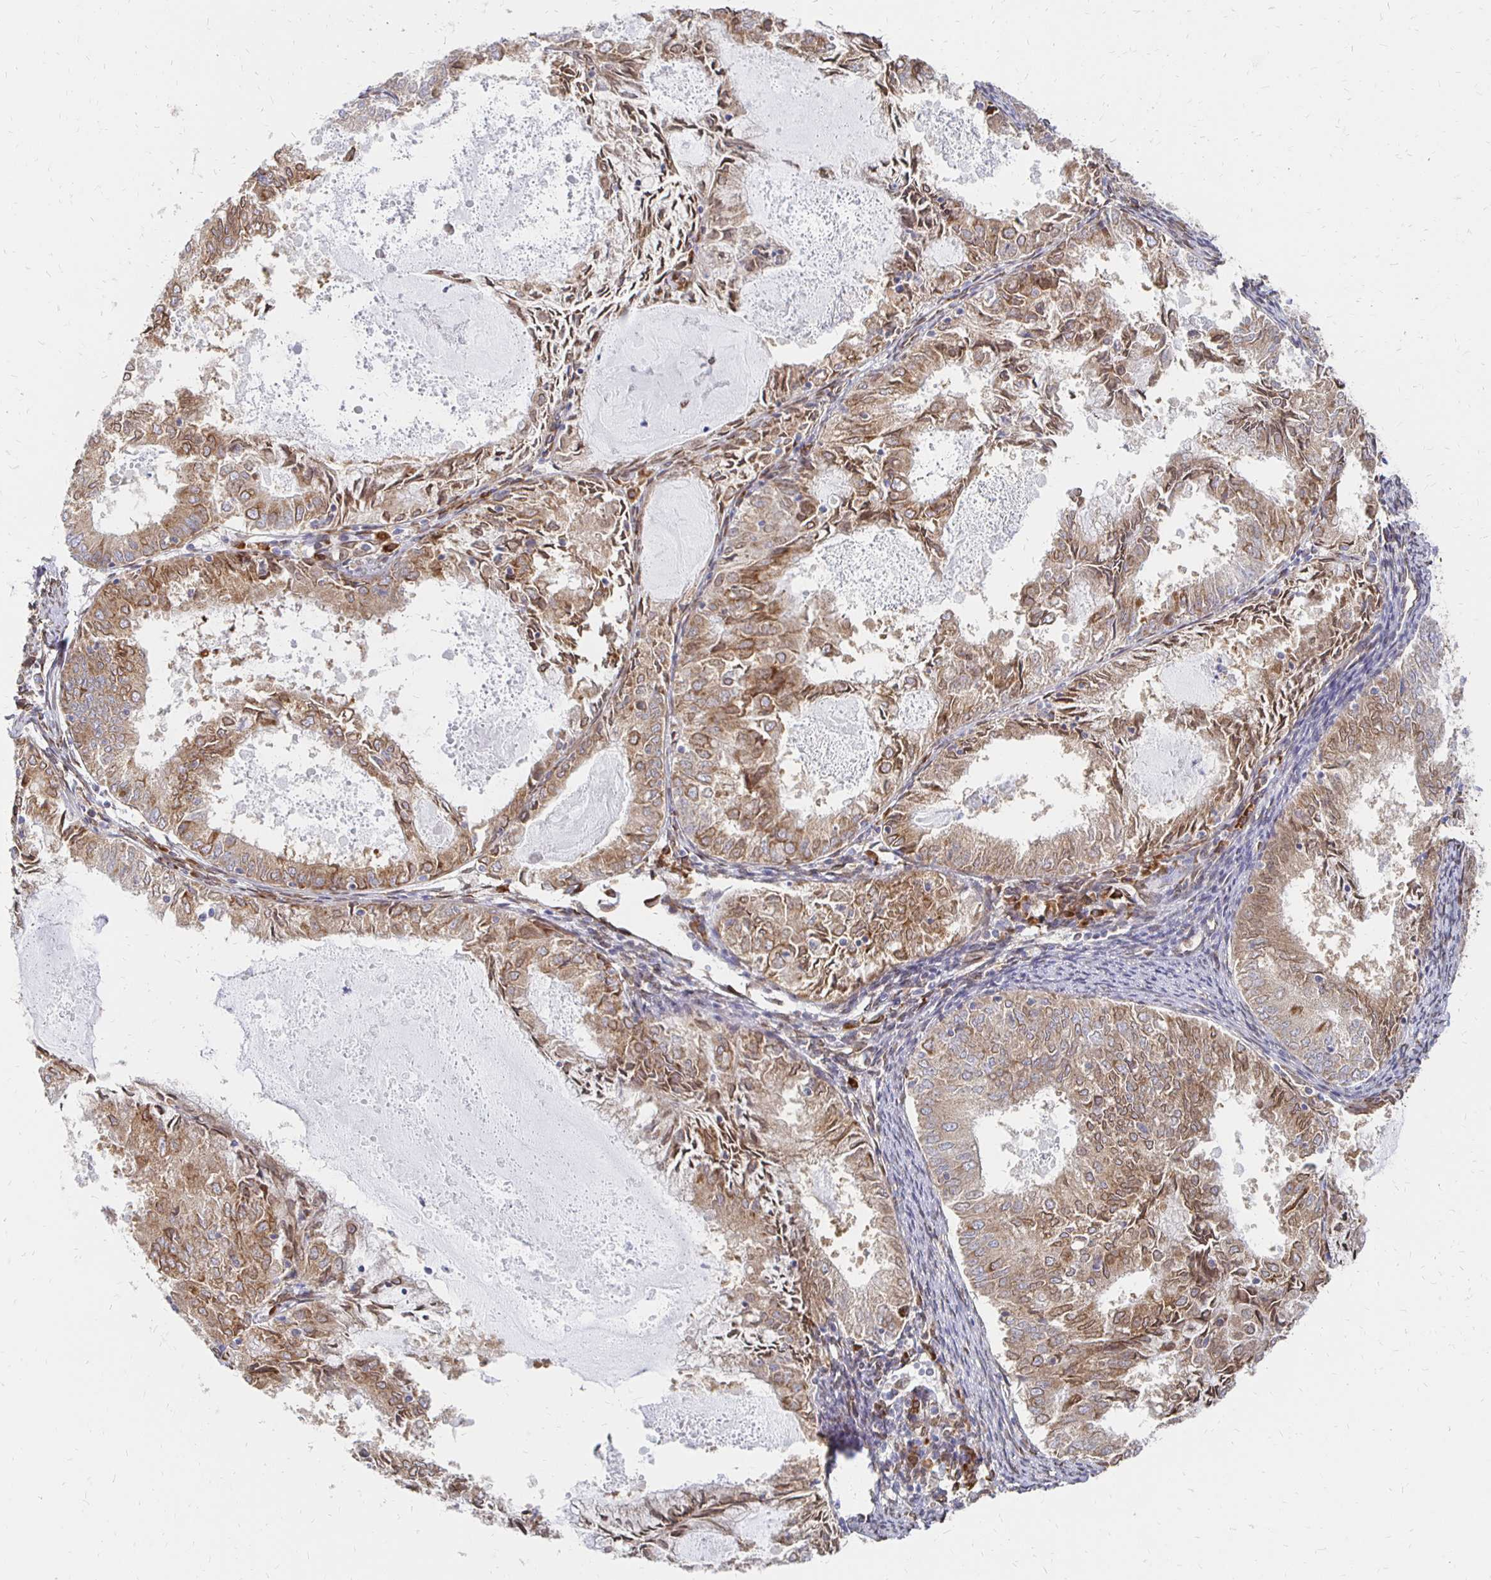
{"staining": {"intensity": "moderate", "quantity": ">75%", "location": "cytoplasmic/membranous,nuclear"}, "tissue": "endometrial cancer", "cell_type": "Tumor cells", "image_type": "cancer", "snomed": [{"axis": "morphology", "description": "Adenocarcinoma, NOS"}, {"axis": "topography", "description": "Endometrium"}], "caption": "Immunohistochemistry (IHC) (DAB) staining of human adenocarcinoma (endometrial) displays moderate cytoplasmic/membranous and nuclear protein expression in about >75% of tumor cells.", "gene": "PELI3", "patient": {"sex": "female", "age": 57}}